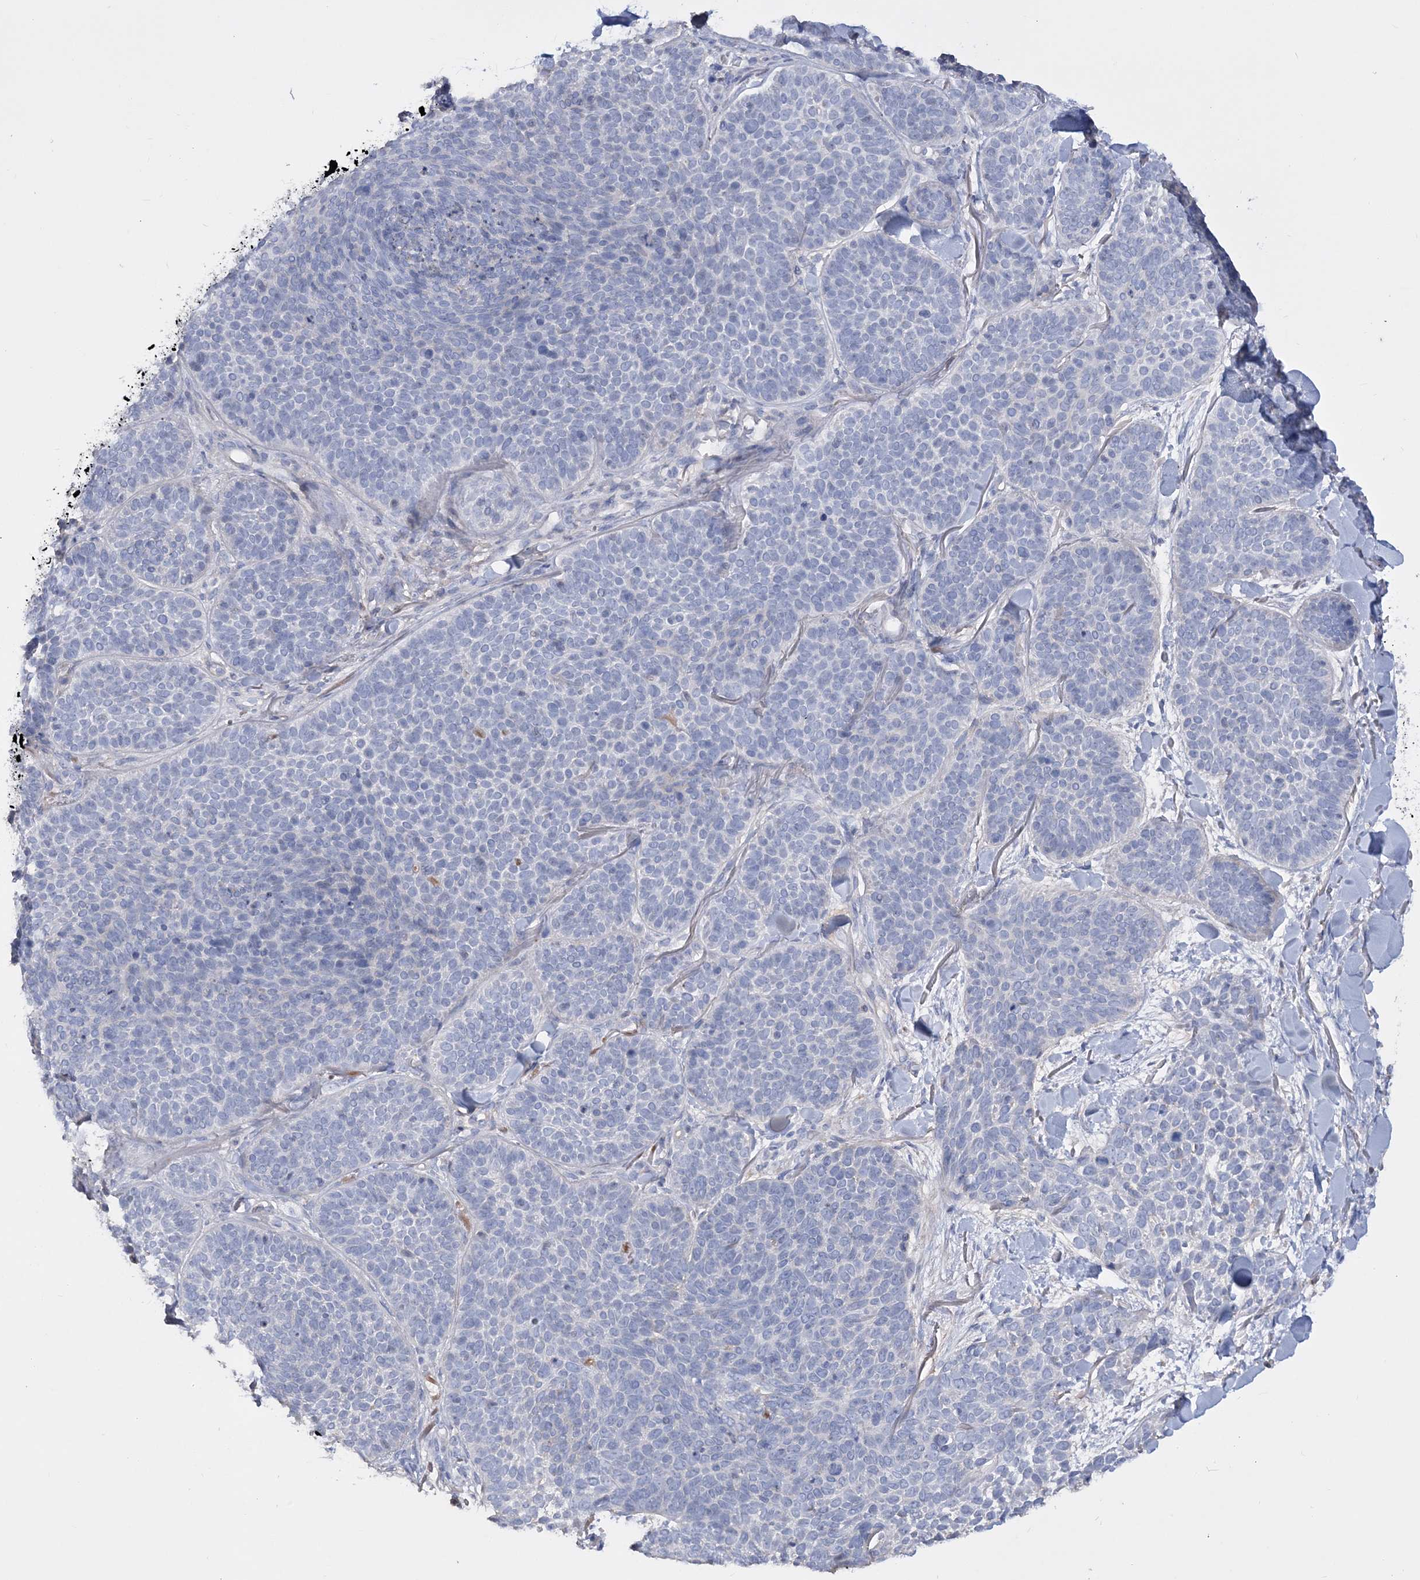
{"staining": {"intensity": "negative", "quantity": "none", "location": "none"}, "tissue": "skin cancer", "cell_type": "Tumor cells", "image_type": "cancer", "snomed": [{"axis": "morphology", "description": "Basal cell carcinoma"}, {"axis": "topography", "description": "Skin"}], "caption": "This is an immunohistochemistry (IHC) micrograph of human skin cancer. There is no positivity in tumor cells.", "gene": "SLFN14", "patient": {"sex": "male", "age": 85}}